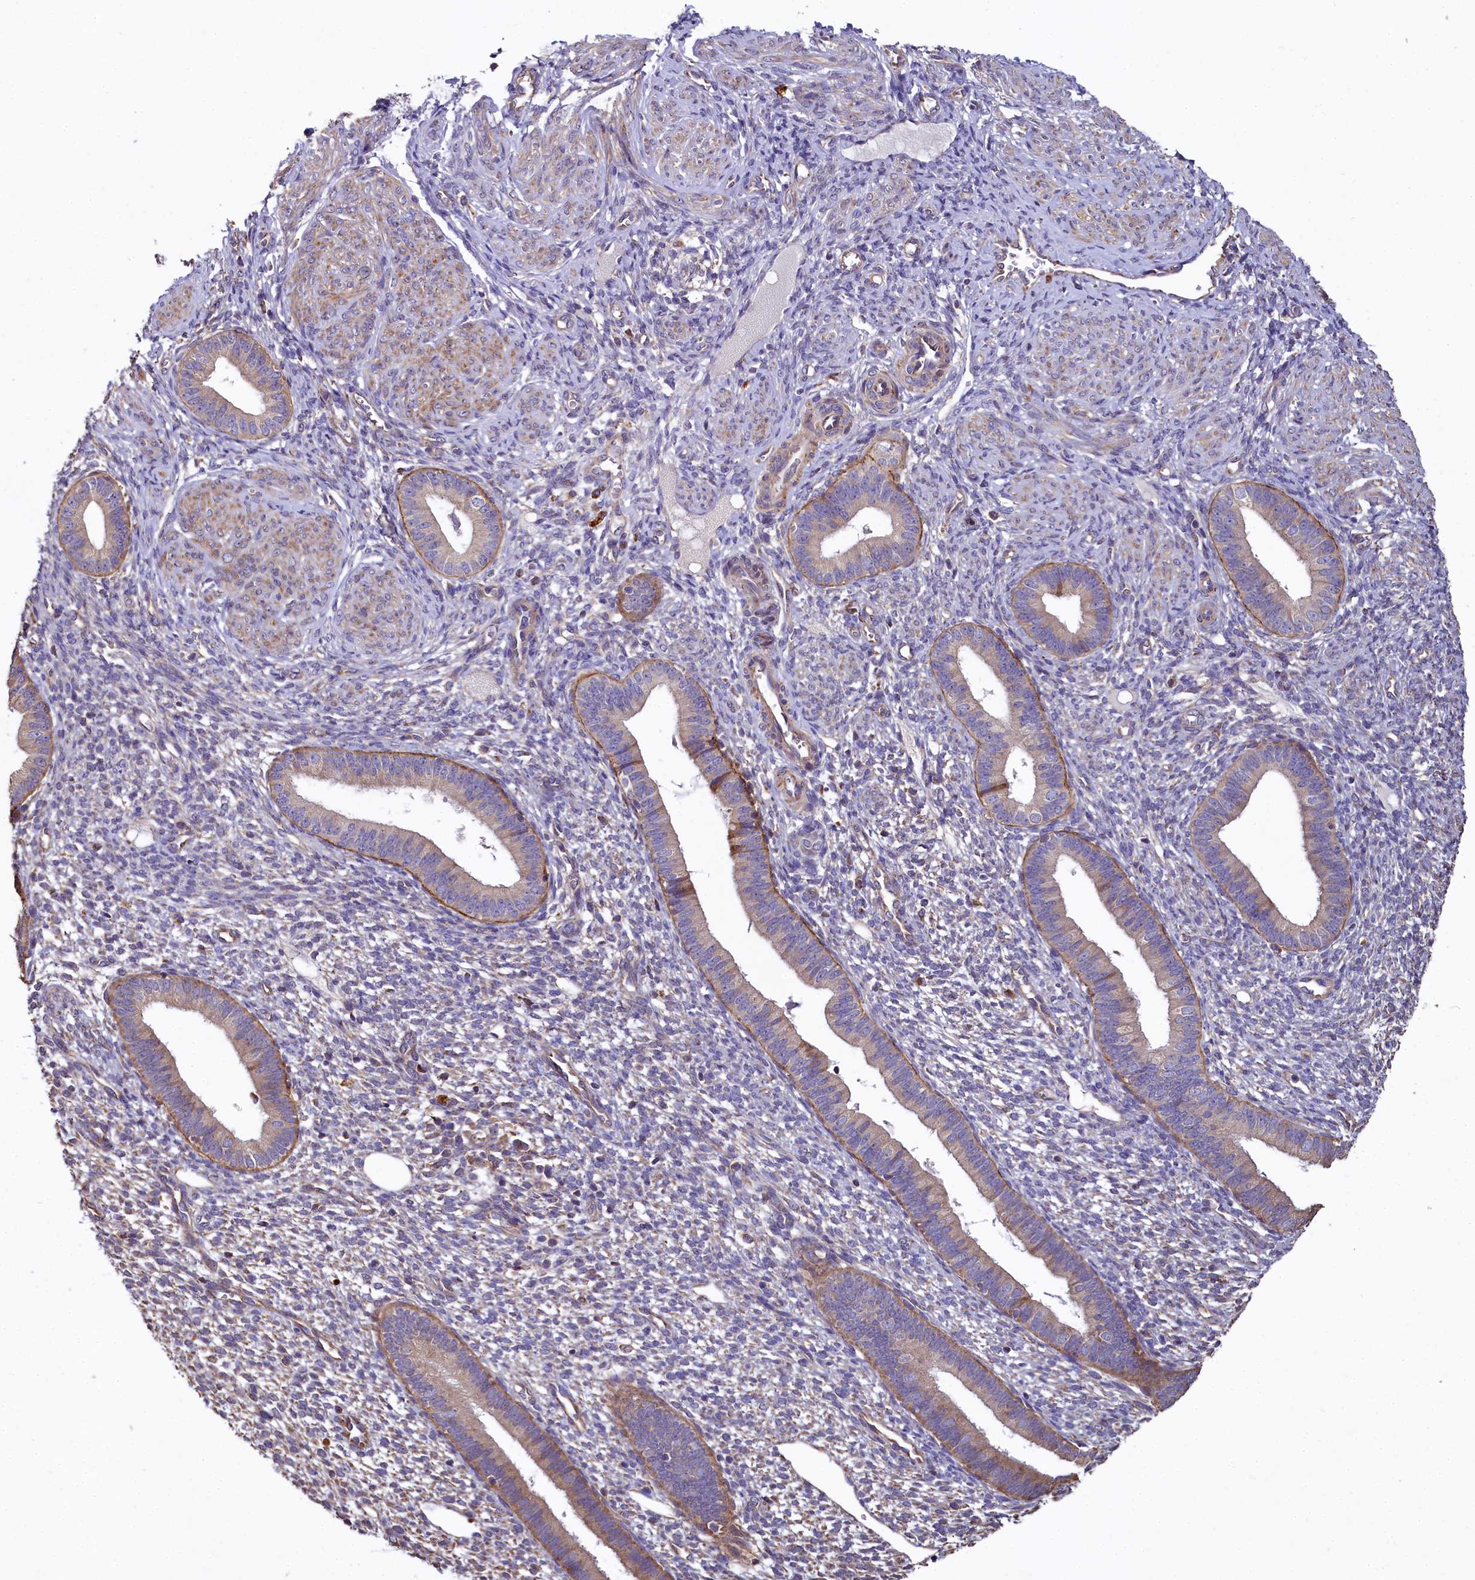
{"staining": {"intensity": "negative", "quantity": "none", "location": "none"}, "tissue": "endometrium", "cell_type": "Cells in endometrial stroma", "image_type": "normal", "snomed": [{"axis": "morphology", "description": "Normal tissue, NOS"}, {"axis": "topography", "description": "Endometrium"}], "caption": "The micrograph shows no significant expression in cells in endometrial stroma of endometrium.", "gene": "SPRYD3", "patient": {"sex": "female", "age": 46}}